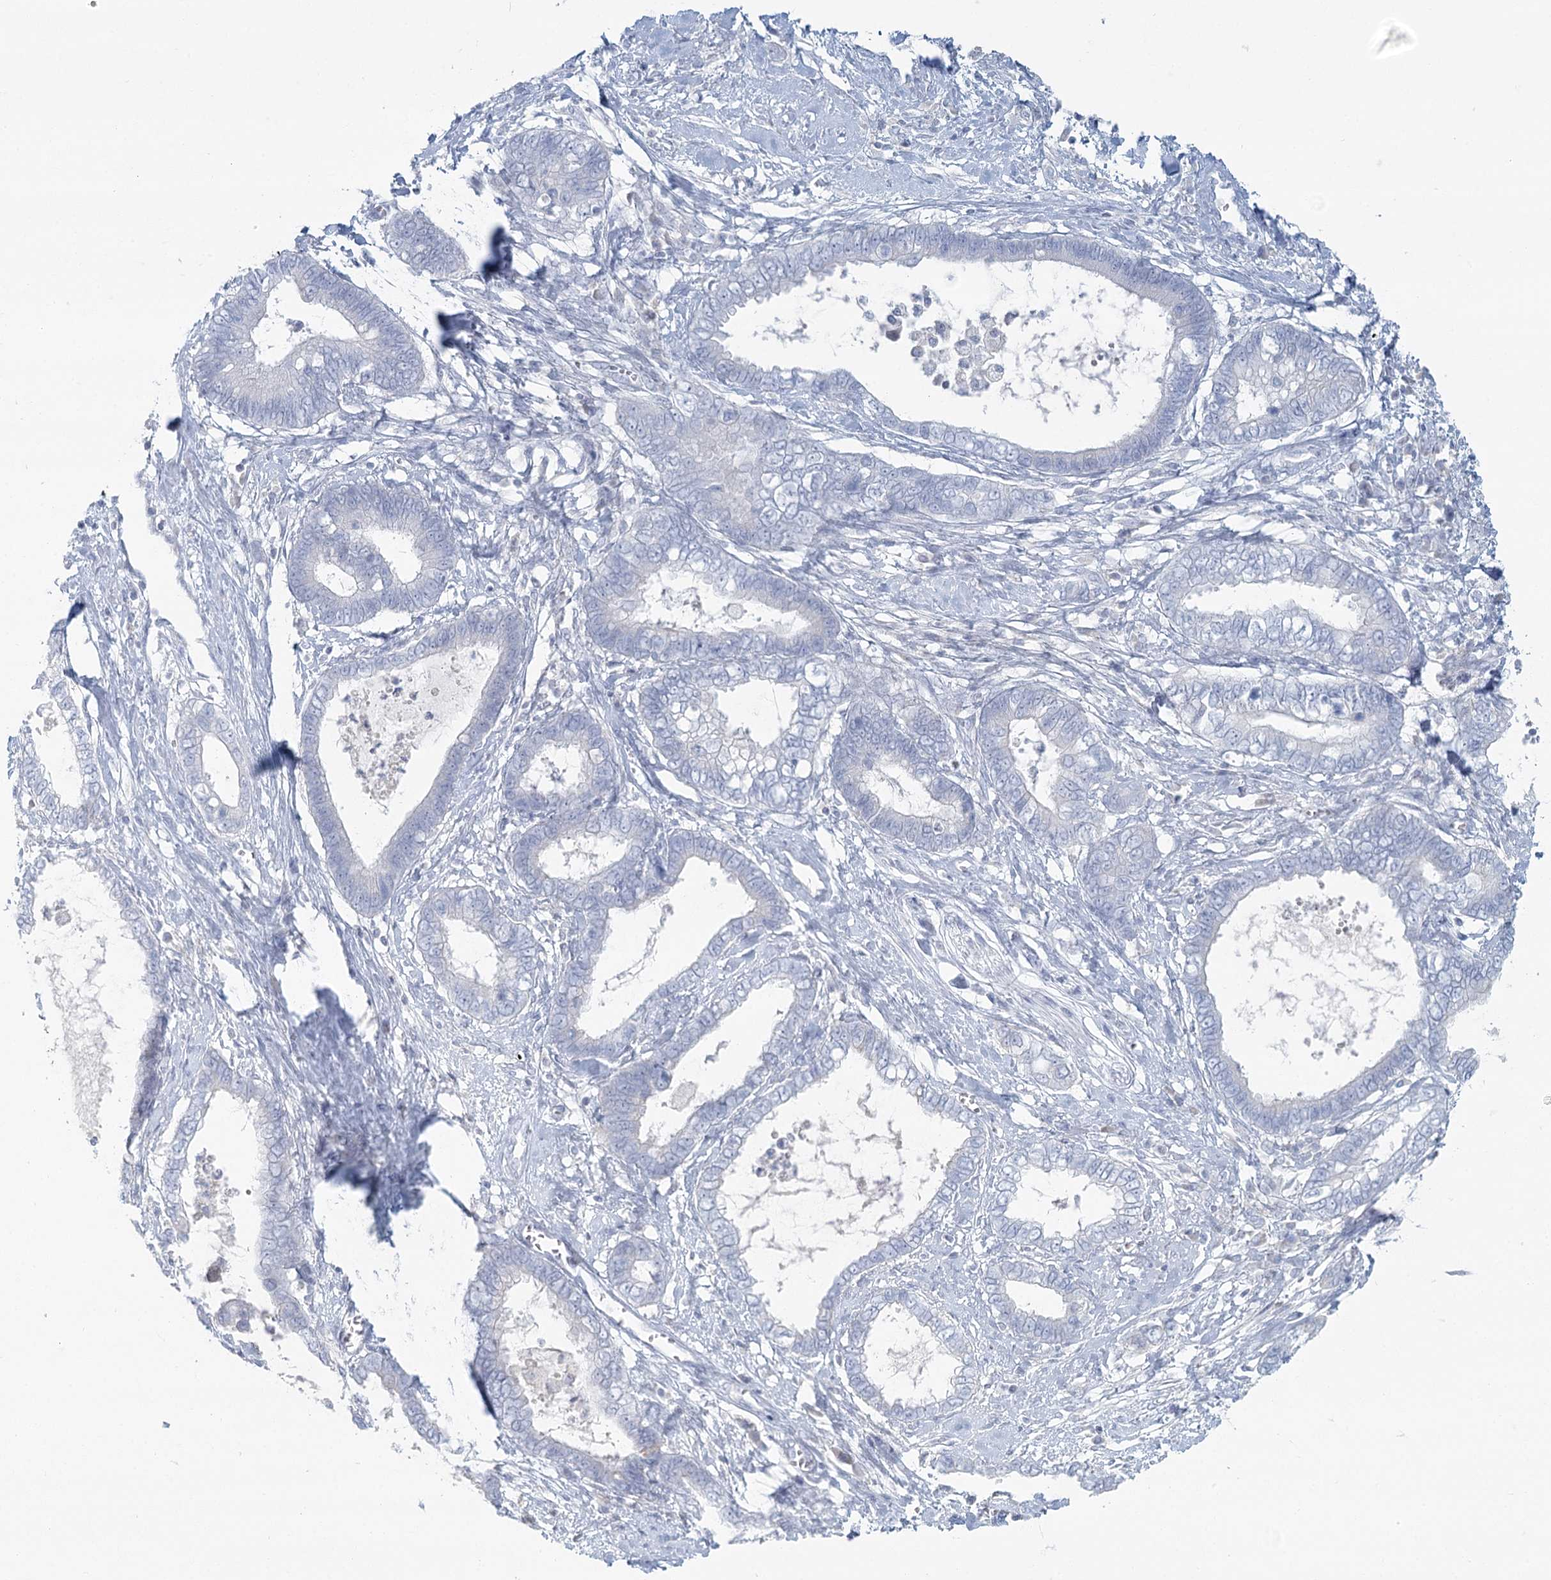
{"staining": {"intensity": "negative", "quantity": "none", "location": "none"}, "tissue": "cervical cancer", "cell_type": "Tumor cells", "image_type": "cancer", "snomed": [{"axis": "morphology", "description": "Adenocarcinoma, NOS"}, {"axis": "topography", "description": "Cervix"}], "caption": "Tumor cells show no significant expression in adenocarcinoma (cervical).", "gene": "DMGDH", "patient": {"sex": "female", "age": 44}}